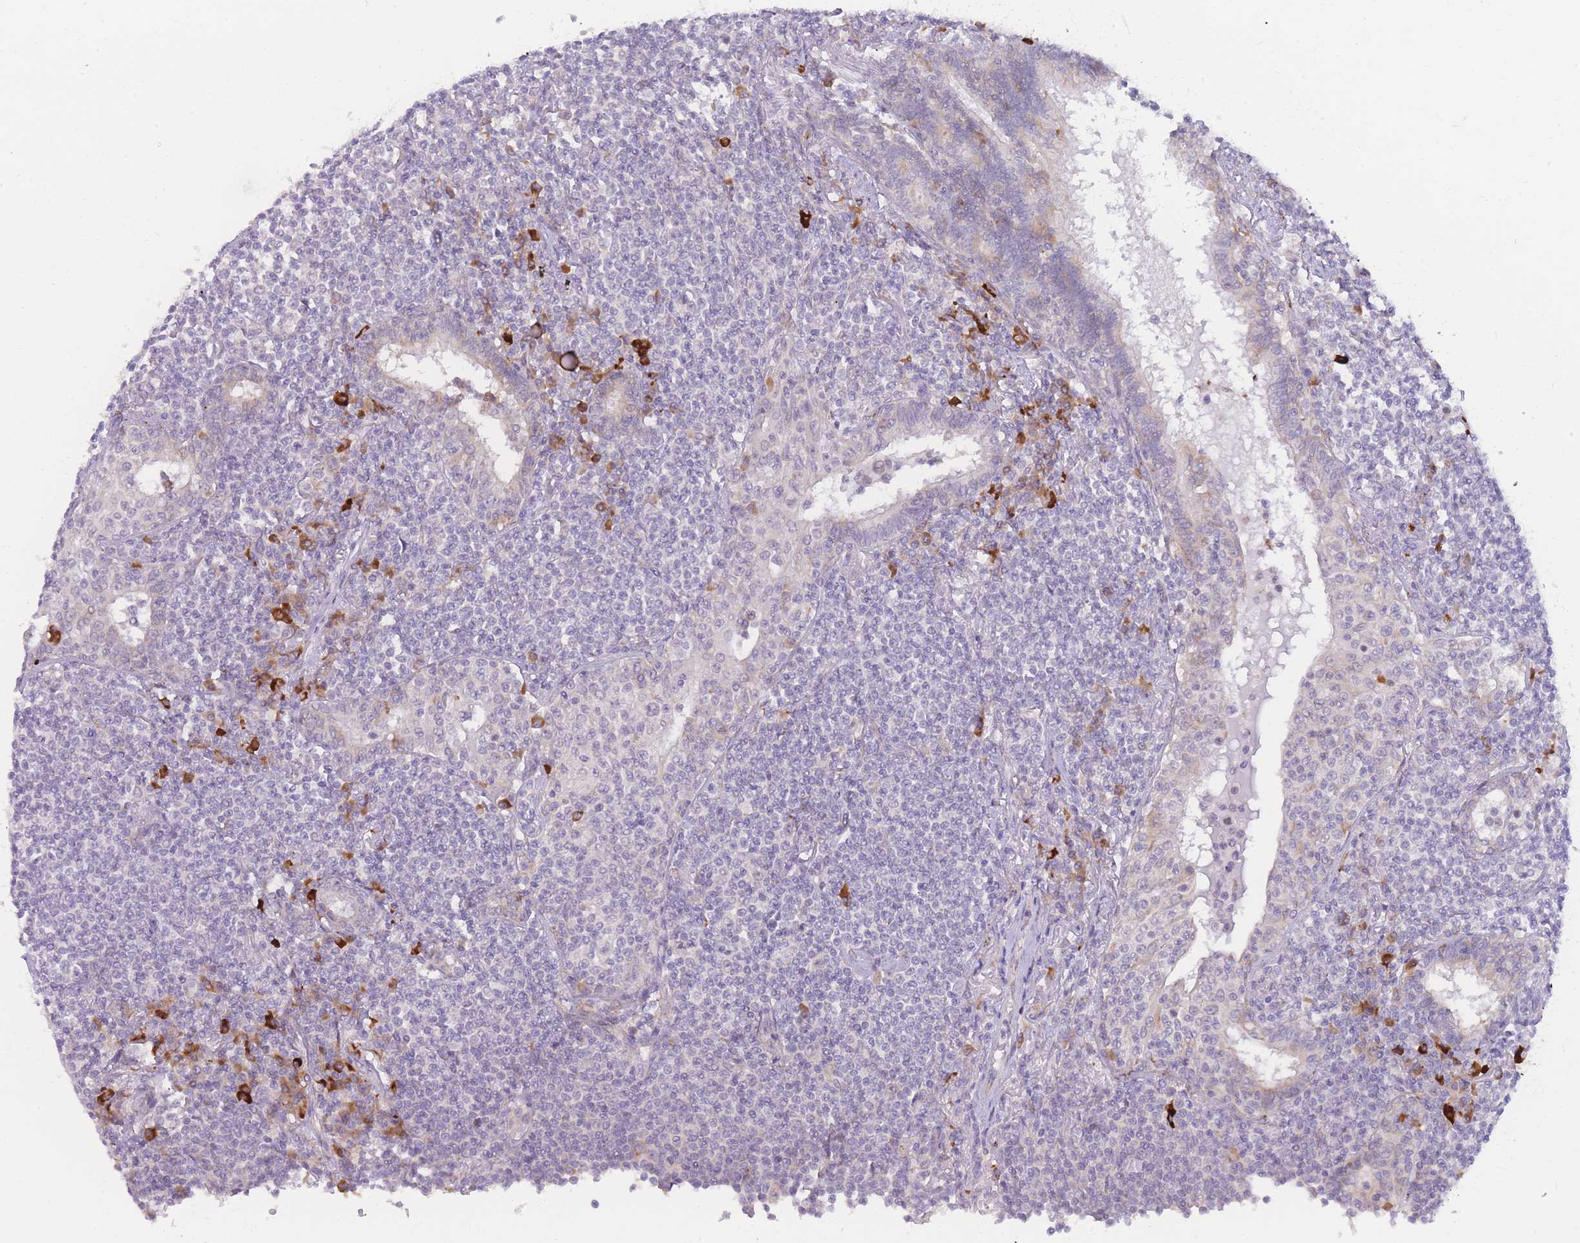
{"staining": {"intensity": "negative", "quantity": "none", "location": "none"}, "tissue": "lymphoma", "cell_type": "Tumor cells", "image_type": "cancer", "snomed": [{"axis": "morphology", "description": "Malignant lymphoma, non-Hodgkin's type, Low grade"}, {"axis": "topography", "description": "Lung"}], "caption": "Tumor cells show no significant expression in low-grade malignant lymphoma, non-Hodgkin's type. (Stains: DAB IHC with hematoxylin counter stain, Microscopy: brightfield microscopy at high magnification).", "gene": "ZNF510", "patient": {"sex": "female", "age": 71}}